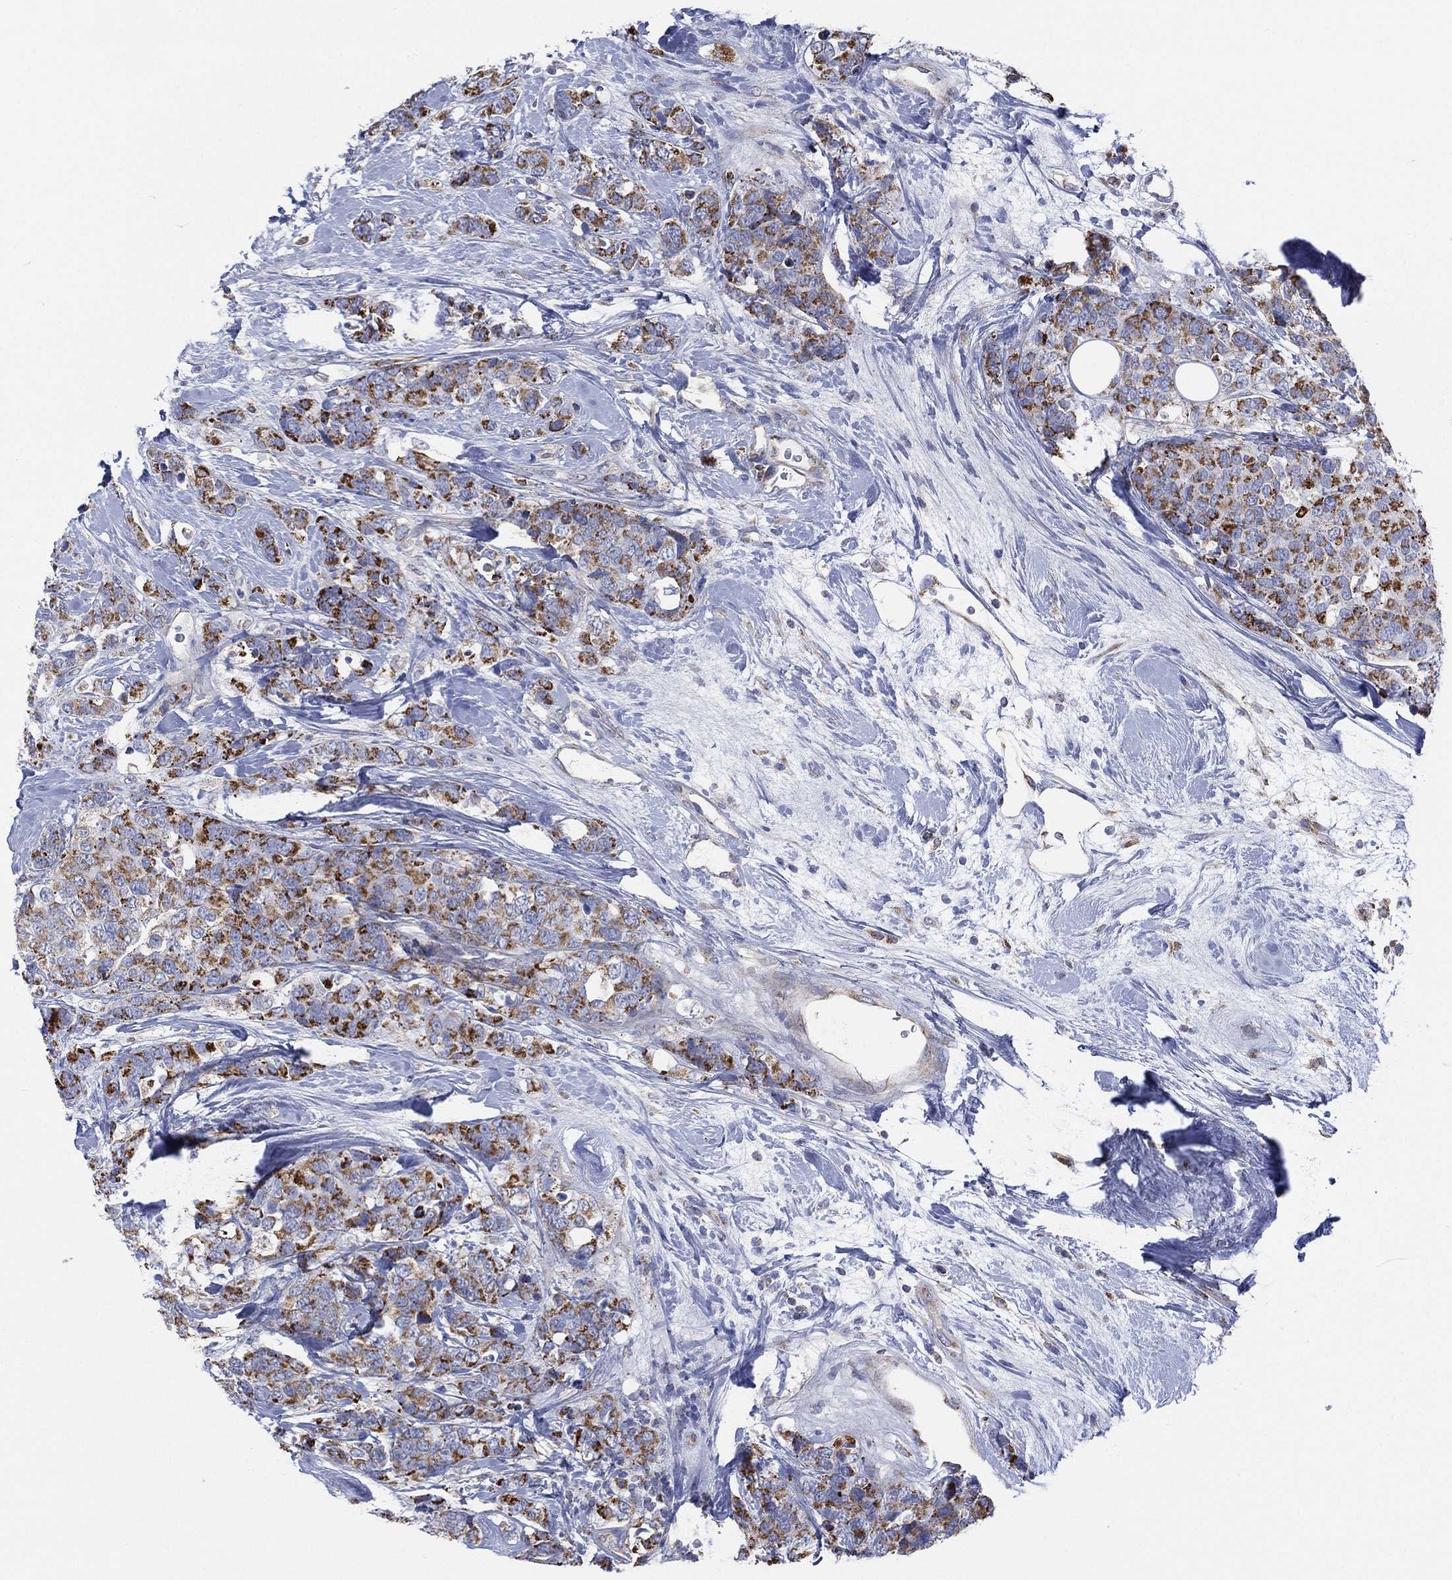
{"staining": {"intensity": "strong", "quantity": "25%-75%", "location": "cytoplasmic/membranous"}, "tissue": "breast cancer", "cell_type": "Tumor cells", "image_type": "cancer", "snomed": [{"axis": "morphology", "description": "Lobular carcinoma"}, {"axis": "topography", "description": "Breast"}], "caption": "Immunohistochemistry staining of breast lobular carcinoma, which reveals high levels of strong cytoplasmic/membranous positivity in about 25%-75% of tumor cells indicating strong cytoplasmic/membranous protein expression. The staining was performed using DAB (3,3'-diaminobenzidine) (brown) for protein detection and nuclei were counterstained in hematoxylin (blue).", "gene": "INA", "patient": {"sex": "female", "age": 59}}